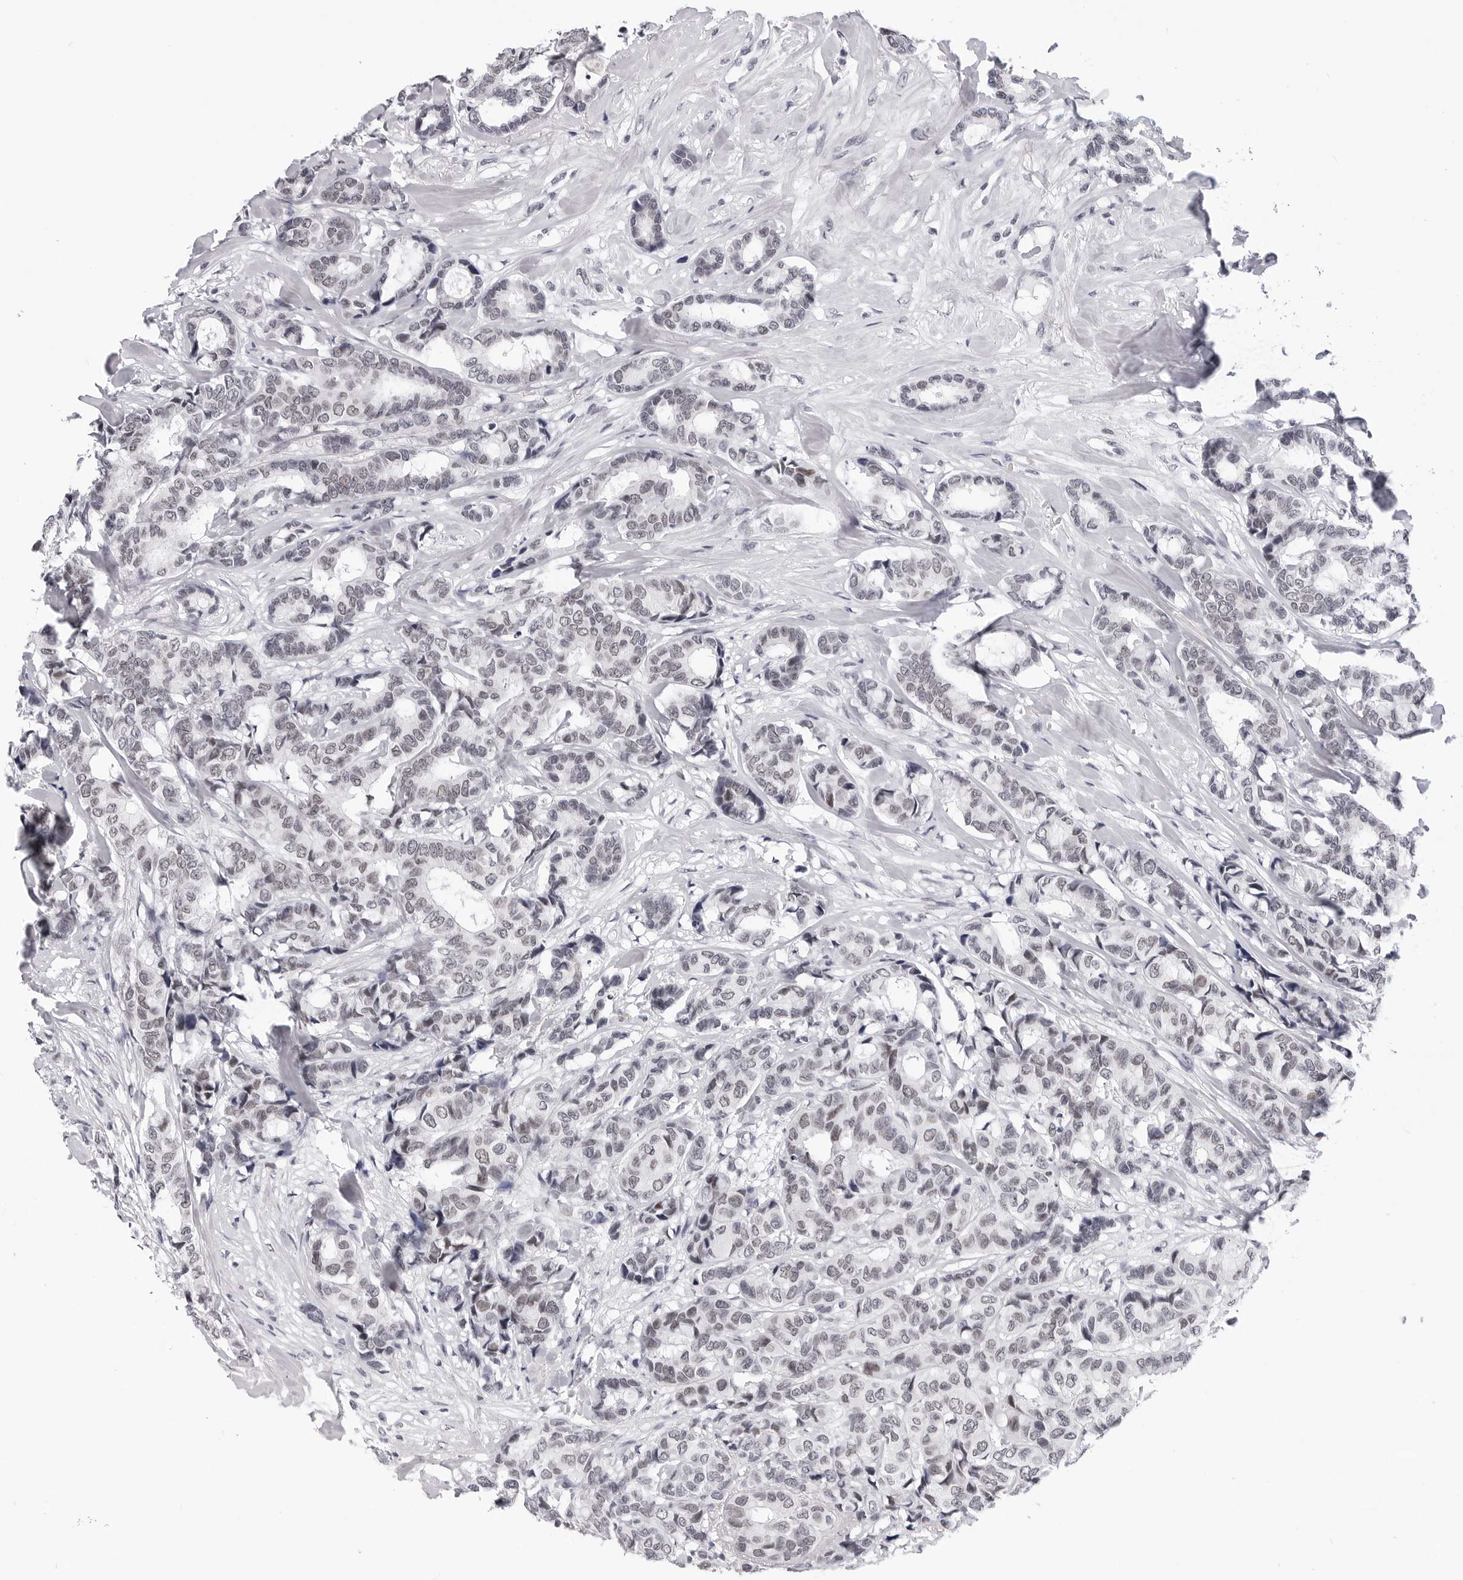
{"staining": {"intensity": "weak", "quantity": "<25%", "location": "nuclear"}, "tissue": "breast cancer", "cell_type": "Tumor cells", "image_type": "cancer", "snomed": [{"axis": "morphology", "description": "Duct carcinoma"}, {"axis": "topography", "description": "Breast"}], "caption": "Histopathology image shows no significant protein positivity in tumor cells of breast cancer.", "gene": "SF3B4", "patient": {"sex": "female", "age": 87}}